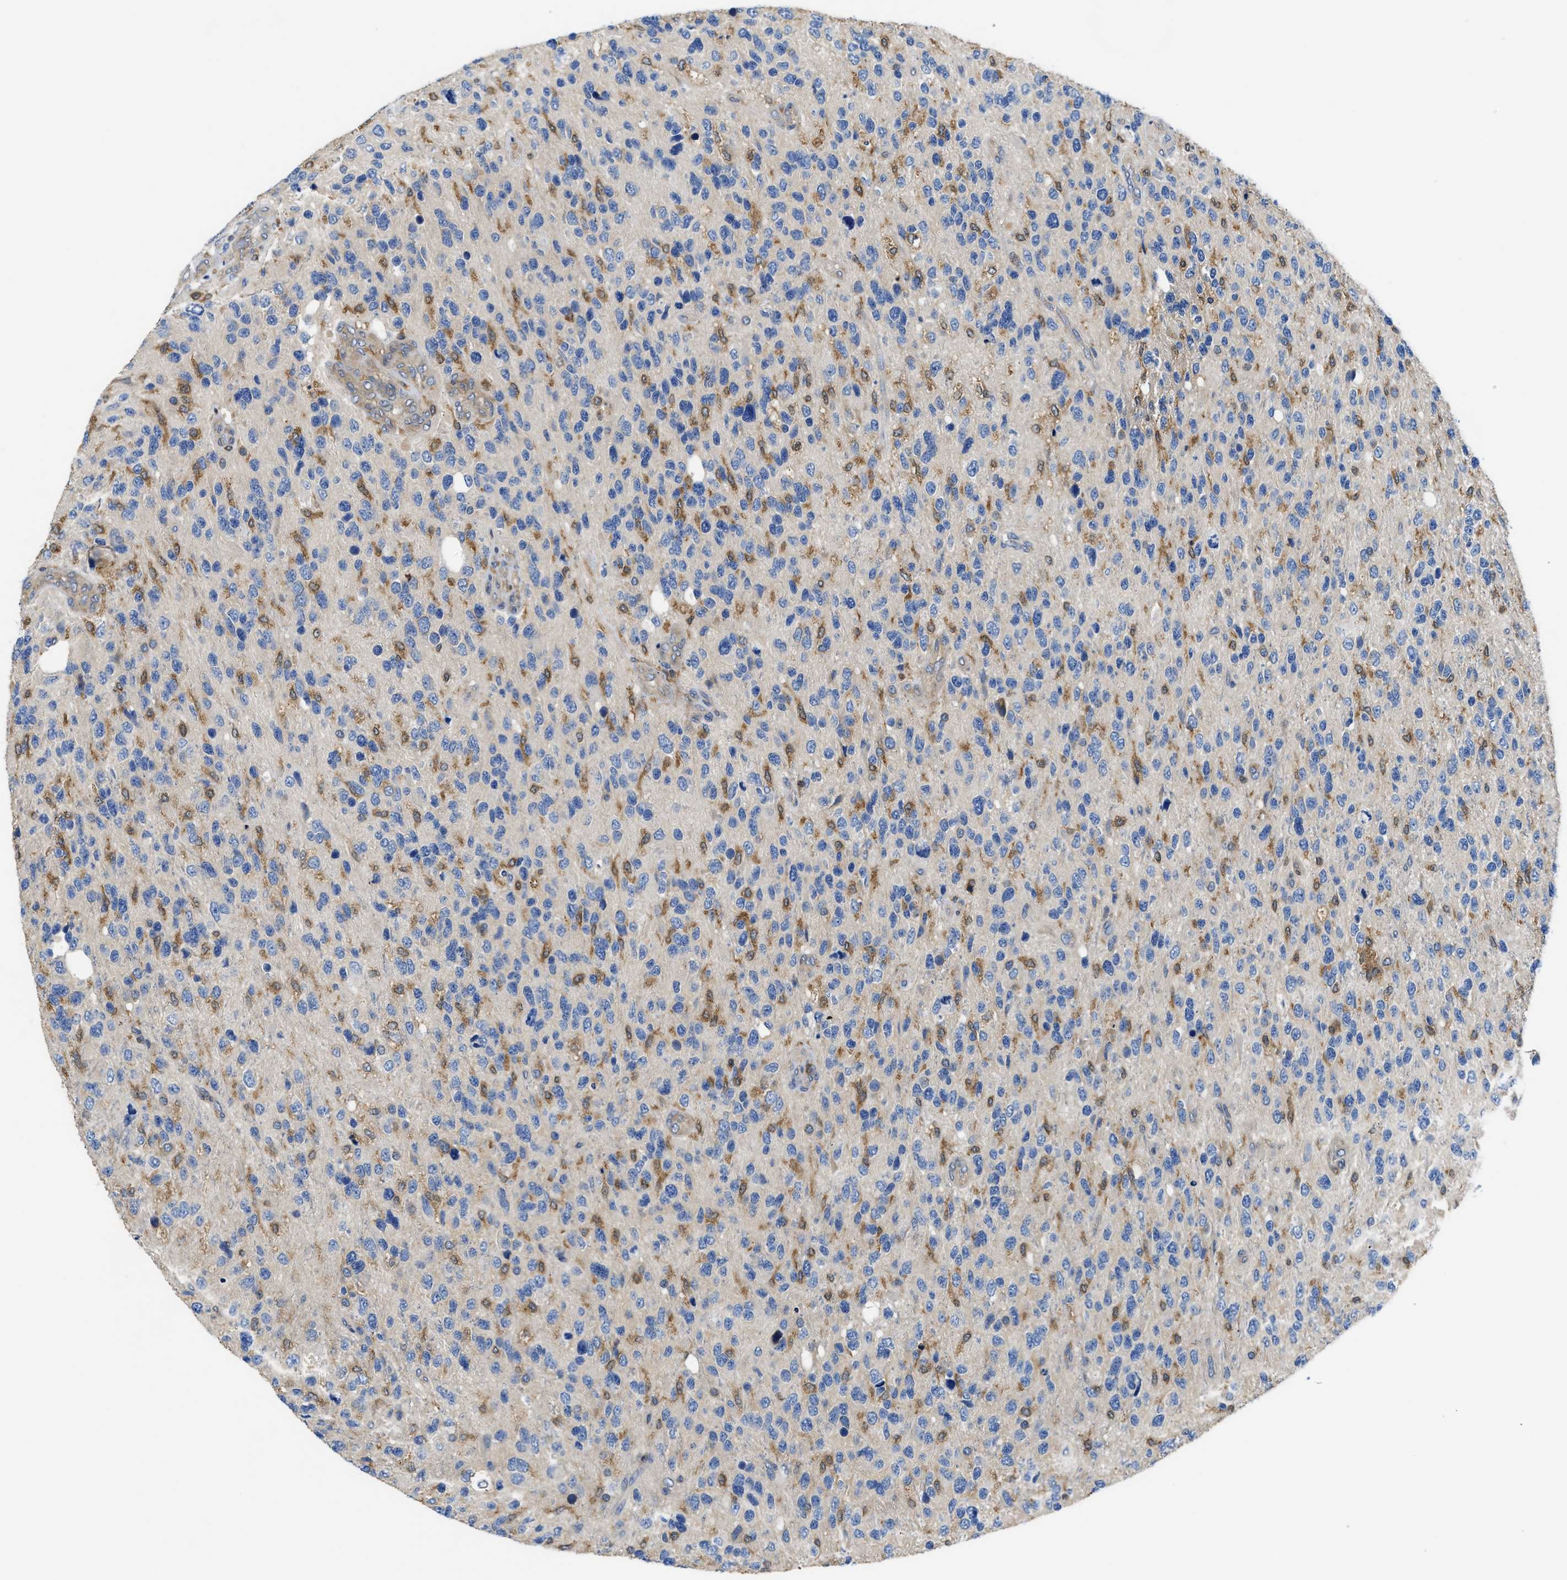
{"staining": {"intensity": "negative", "quantity": "none", "location": "none"}, "tissue": "glioma", "cell_type": "Tumor cells", "image_type": "cancer", "snomed": [{"axis": "morphology", "description": "Glioma, malignant, High grade"}, {"axis": "topography", "description": "Brain"}], "caption": "Immunohistochemistry (IHC) of glioma reveals no expression in tumor cells. Brightfield microscopy of immunohistochemistry (IHC) stained with DAB (brown) and hematoxylin (blue), captured at high magnification.", "gene": "OSTF1", "patient": {"sex": "female", "age": 58}}